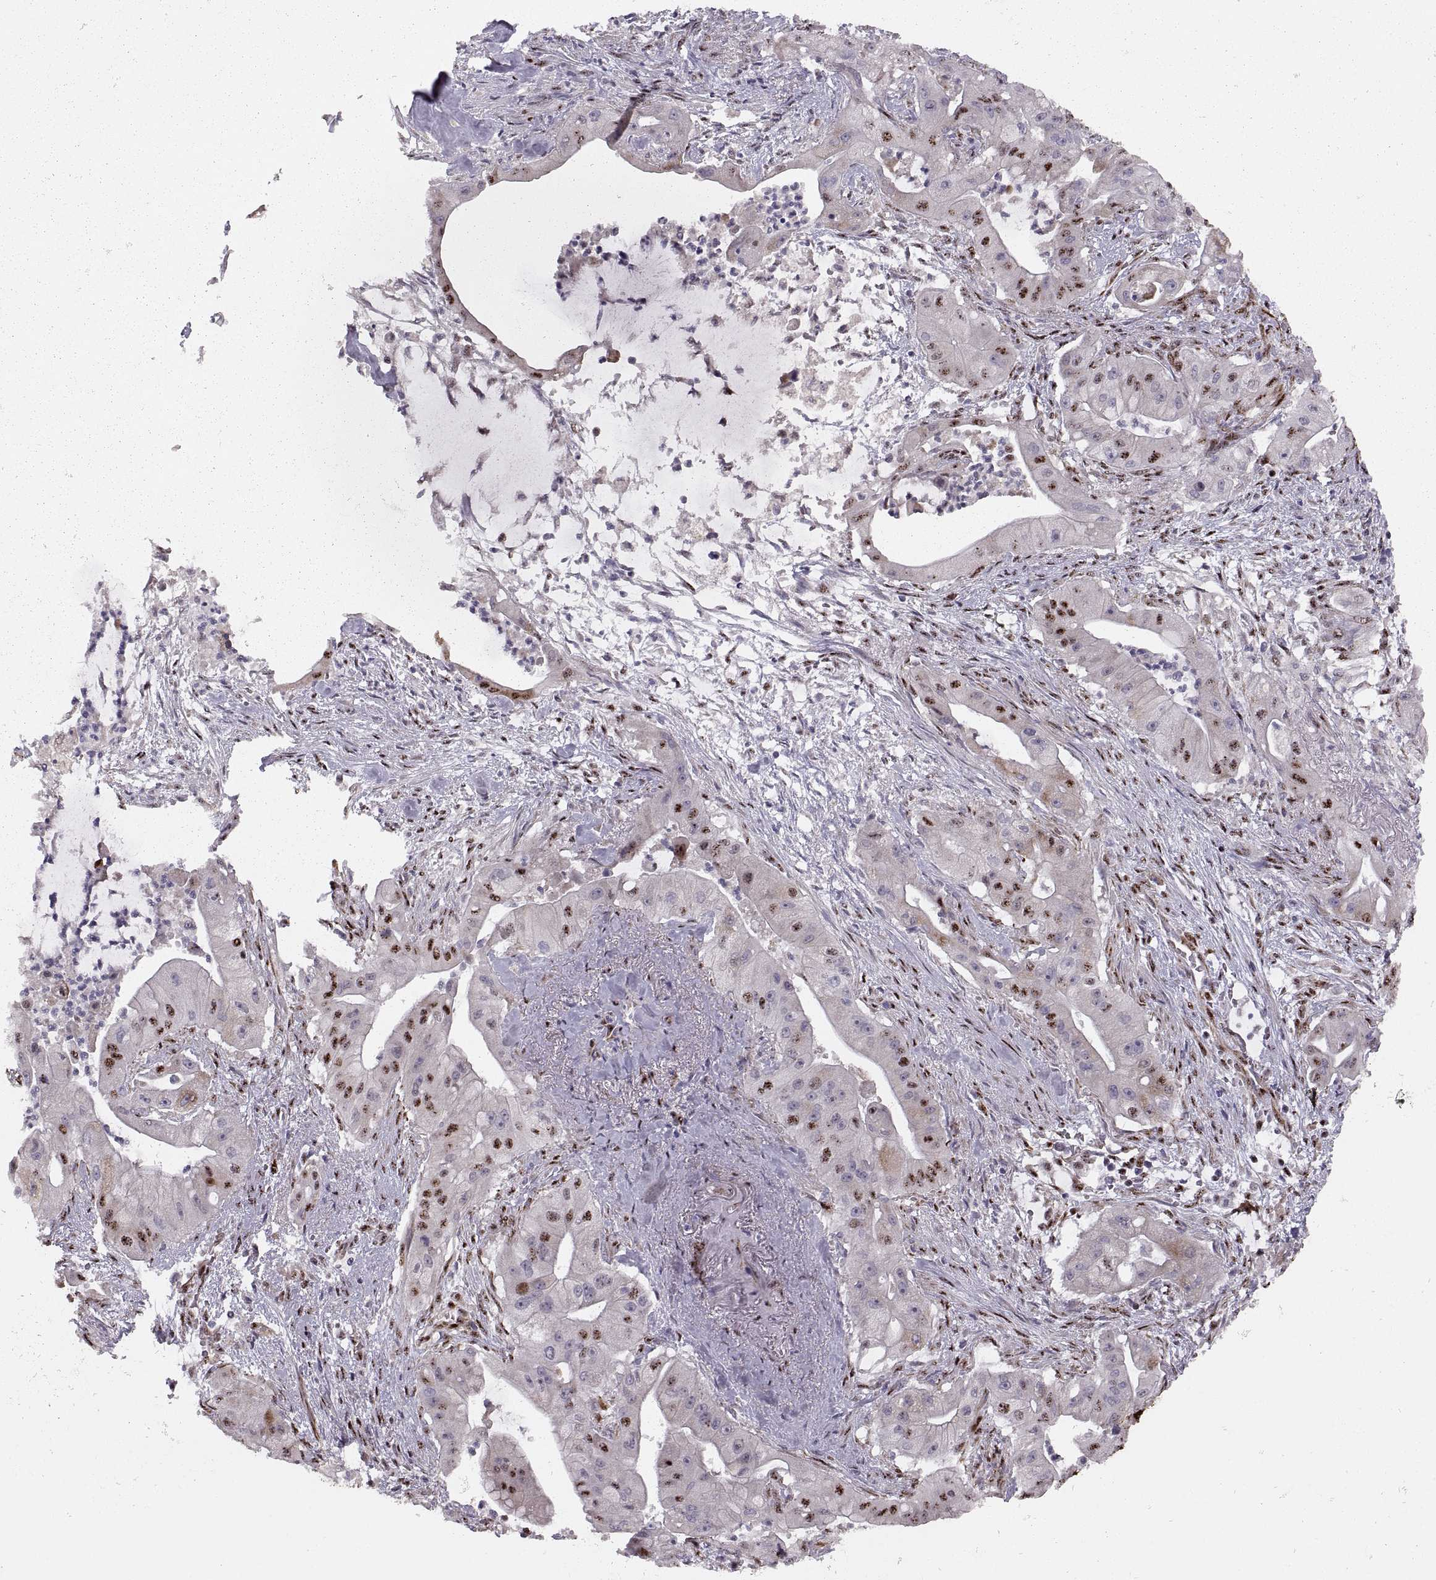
{"staining": {"intensity": "strong", "quantity": "25%-75%", "location": "nuclear"}, "tissue": "pancreatic cancer", "cell_type": "Tumor cells", "image_type": "cancer", "snomed": [{"axis": "morphology", "description": "Normal tissue, NOS"}, {"axis": "morphology", "description": "Inflammation, NOS"}, {"axis": "morphology", "description": "Adenocarcinoma, NOS"}, {"axis": "topography", "description": "Pancreas"}], "caption": "The histopathology image shows immunohistochemical staining of pancreatic adenocarcinoma. There is strong nuclear staining is present in approximately 25%-75% of tumor cells.", "gene": "ZCCHC17", "patient": {"sex": "male", "age": 57}}